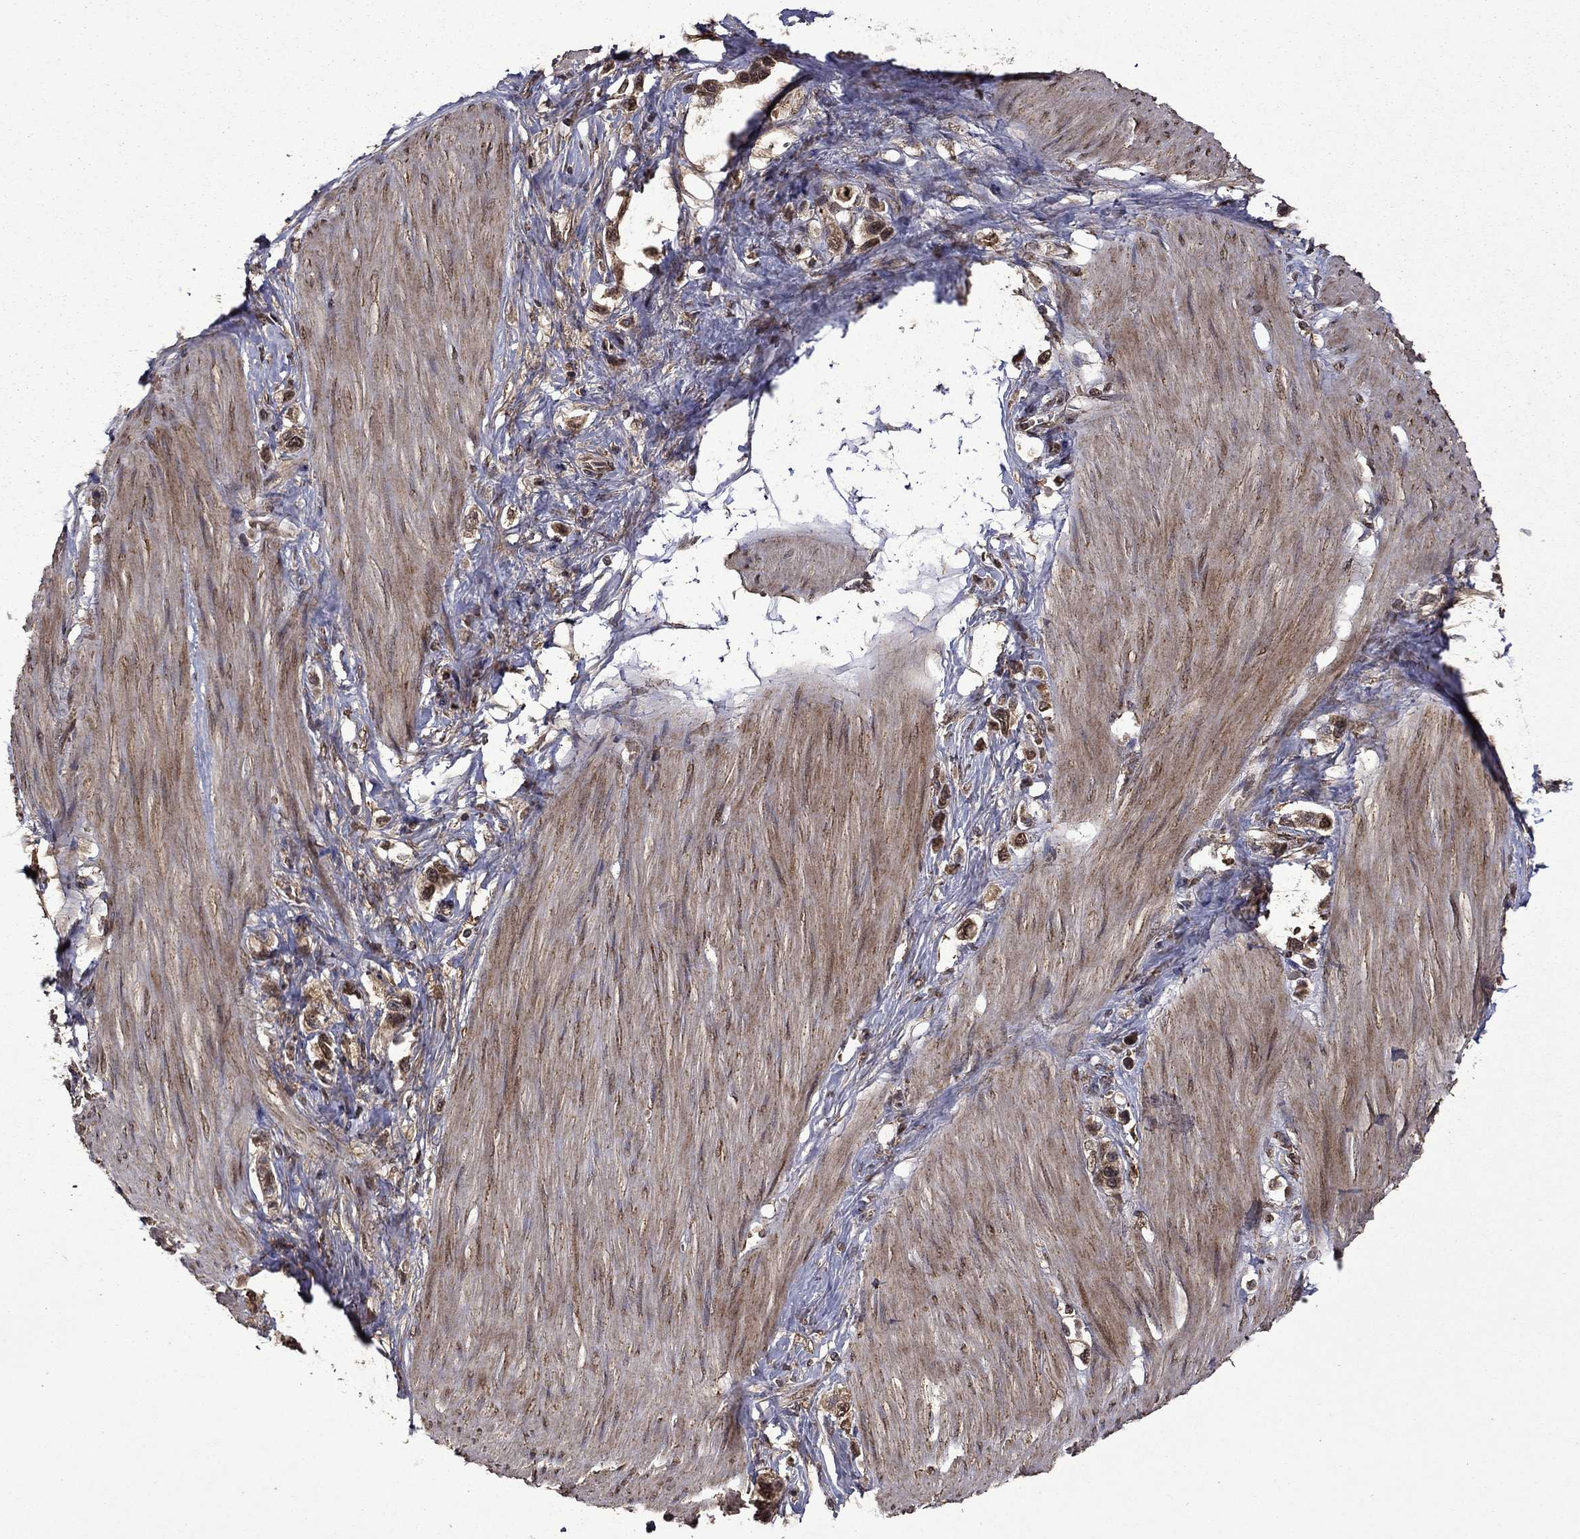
{"staining": {"intensity": "strong", "quantity": ">75%", "location": "cytoplasmic/membranous,nuclear"}, "tissue": "stomach cancer", "cell_type": "Tumor cells", "image_type": "cancer", "snomed": [{"axis": "morphology", "description": "Normal tissue, NOS"}, {"axis": "morphology", "description": "Adenocarcinoma, NOS"}, {"axis": "morphology", "description": "Adenocarcinoma, High grade"}, {"axis": "topography", "description": "Stomach, upper"}, {"axis": "topography", "description": "Stomach"}], "caption": "Immunohistochemistry (IHC) histopathology image of neoplastic tissue: stomach cancer stained using immunohistochemistry shows high levels of strong protein expression localized specifically in the cytoplasmic/membranous and nuclear of tumor cells, appearing as a cytoplasmic/membranous and nuclear brown color.", "gene": "ITM2B", "patient": {"sex": "female", "age": 65}}